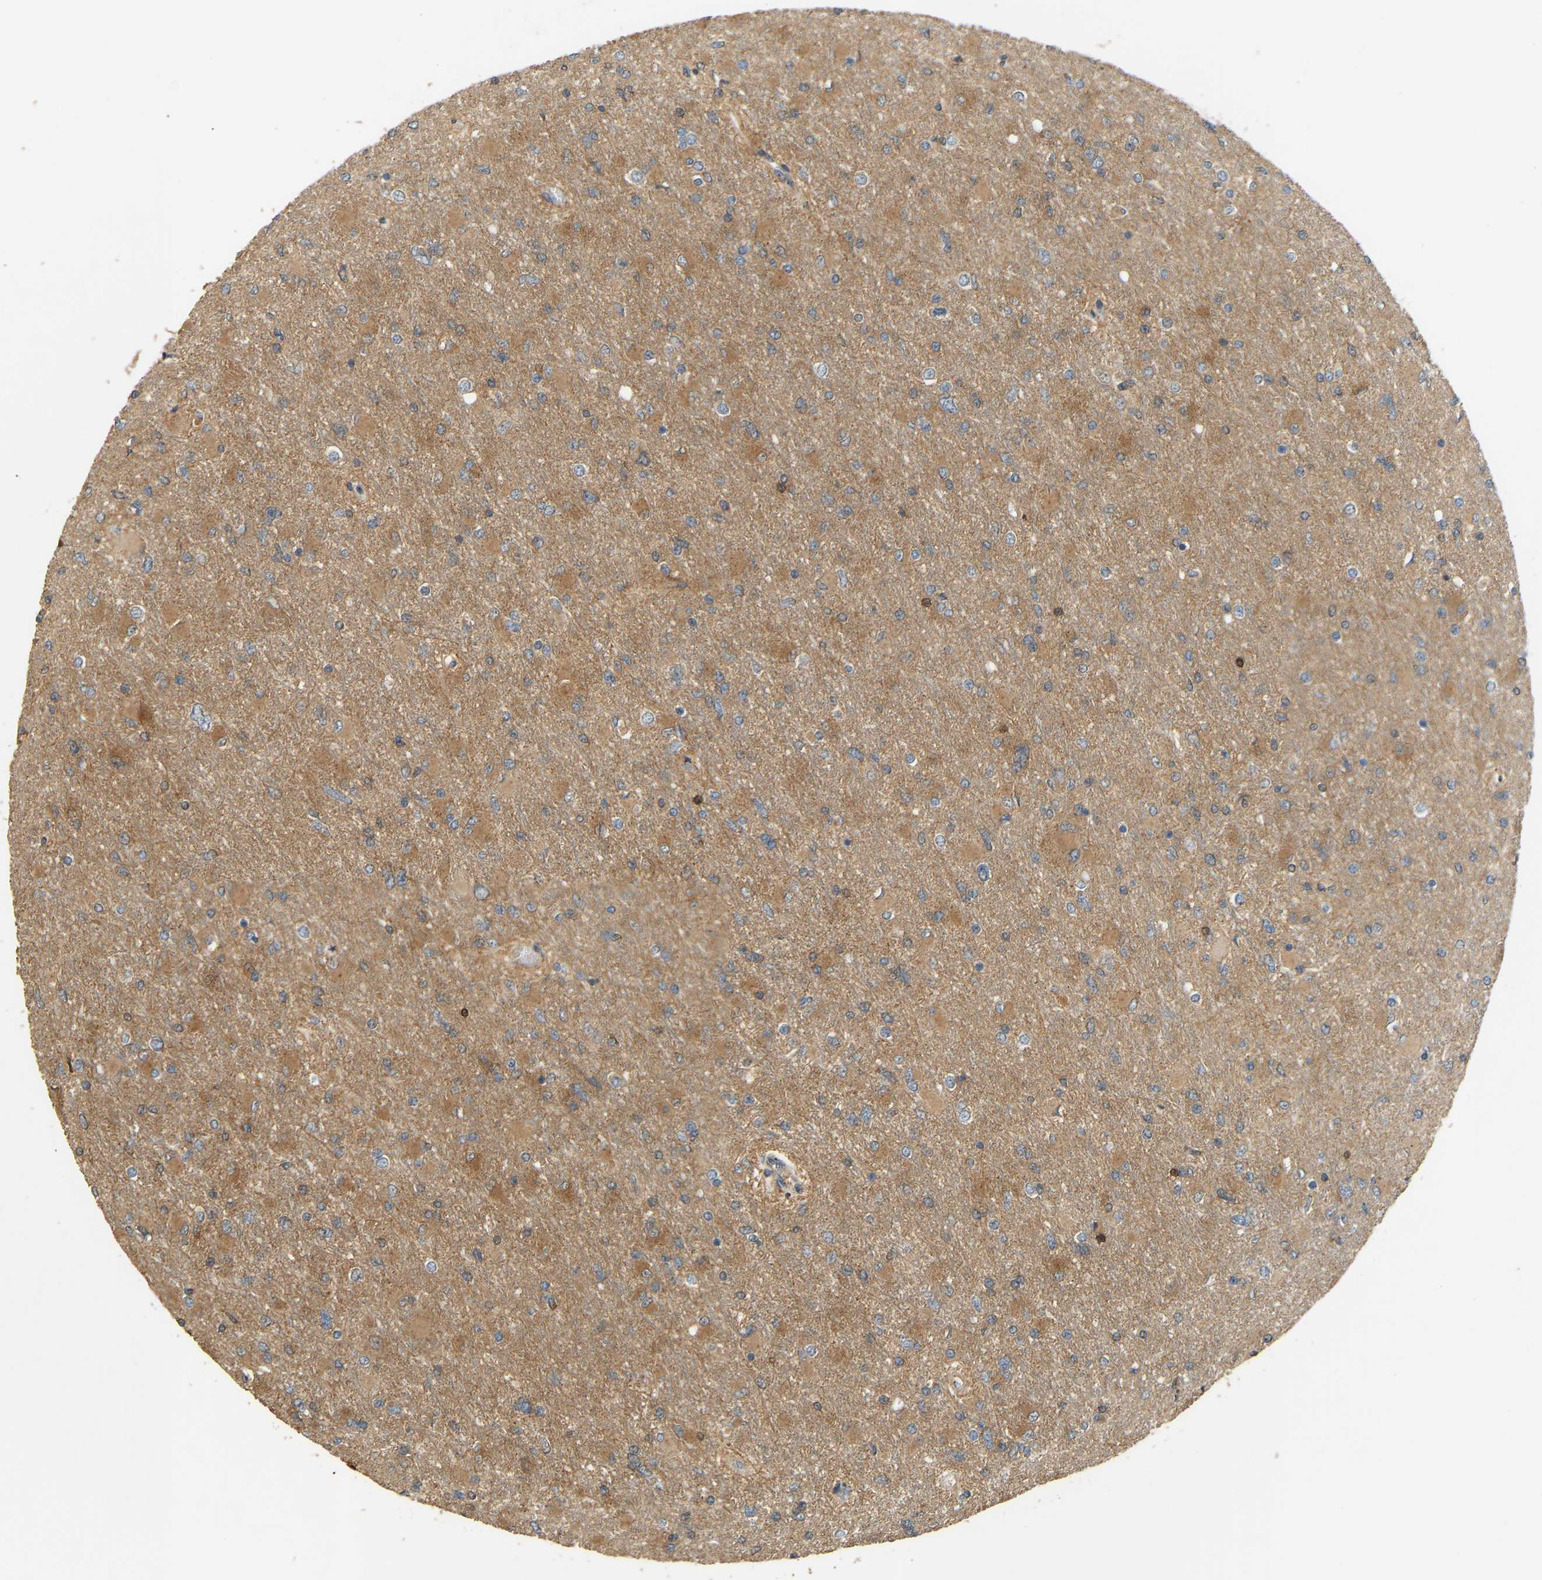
{"staining": {"intensity": "moderate", "quantity": "25%-75%", "location": "cytoplasmic/membranous"}, "tissue": "glioma", "cell_type": "Tumor cells", "image_type": "cancer", "snomed": [{"axis": "morphology", "description": "Glioma, malignant, High grade"}, {"axis": "topography", "description": "Cerebral cortex"}], "caption": "About 25%-75% of tumor cells in human high-grade glioma (malignant) show moderate cytoplasmic/membranous protein staining as visualized by brown immunohistochemical staining.", "gene": "GOPC", "patient": {"sex": "female", "age": 55}}